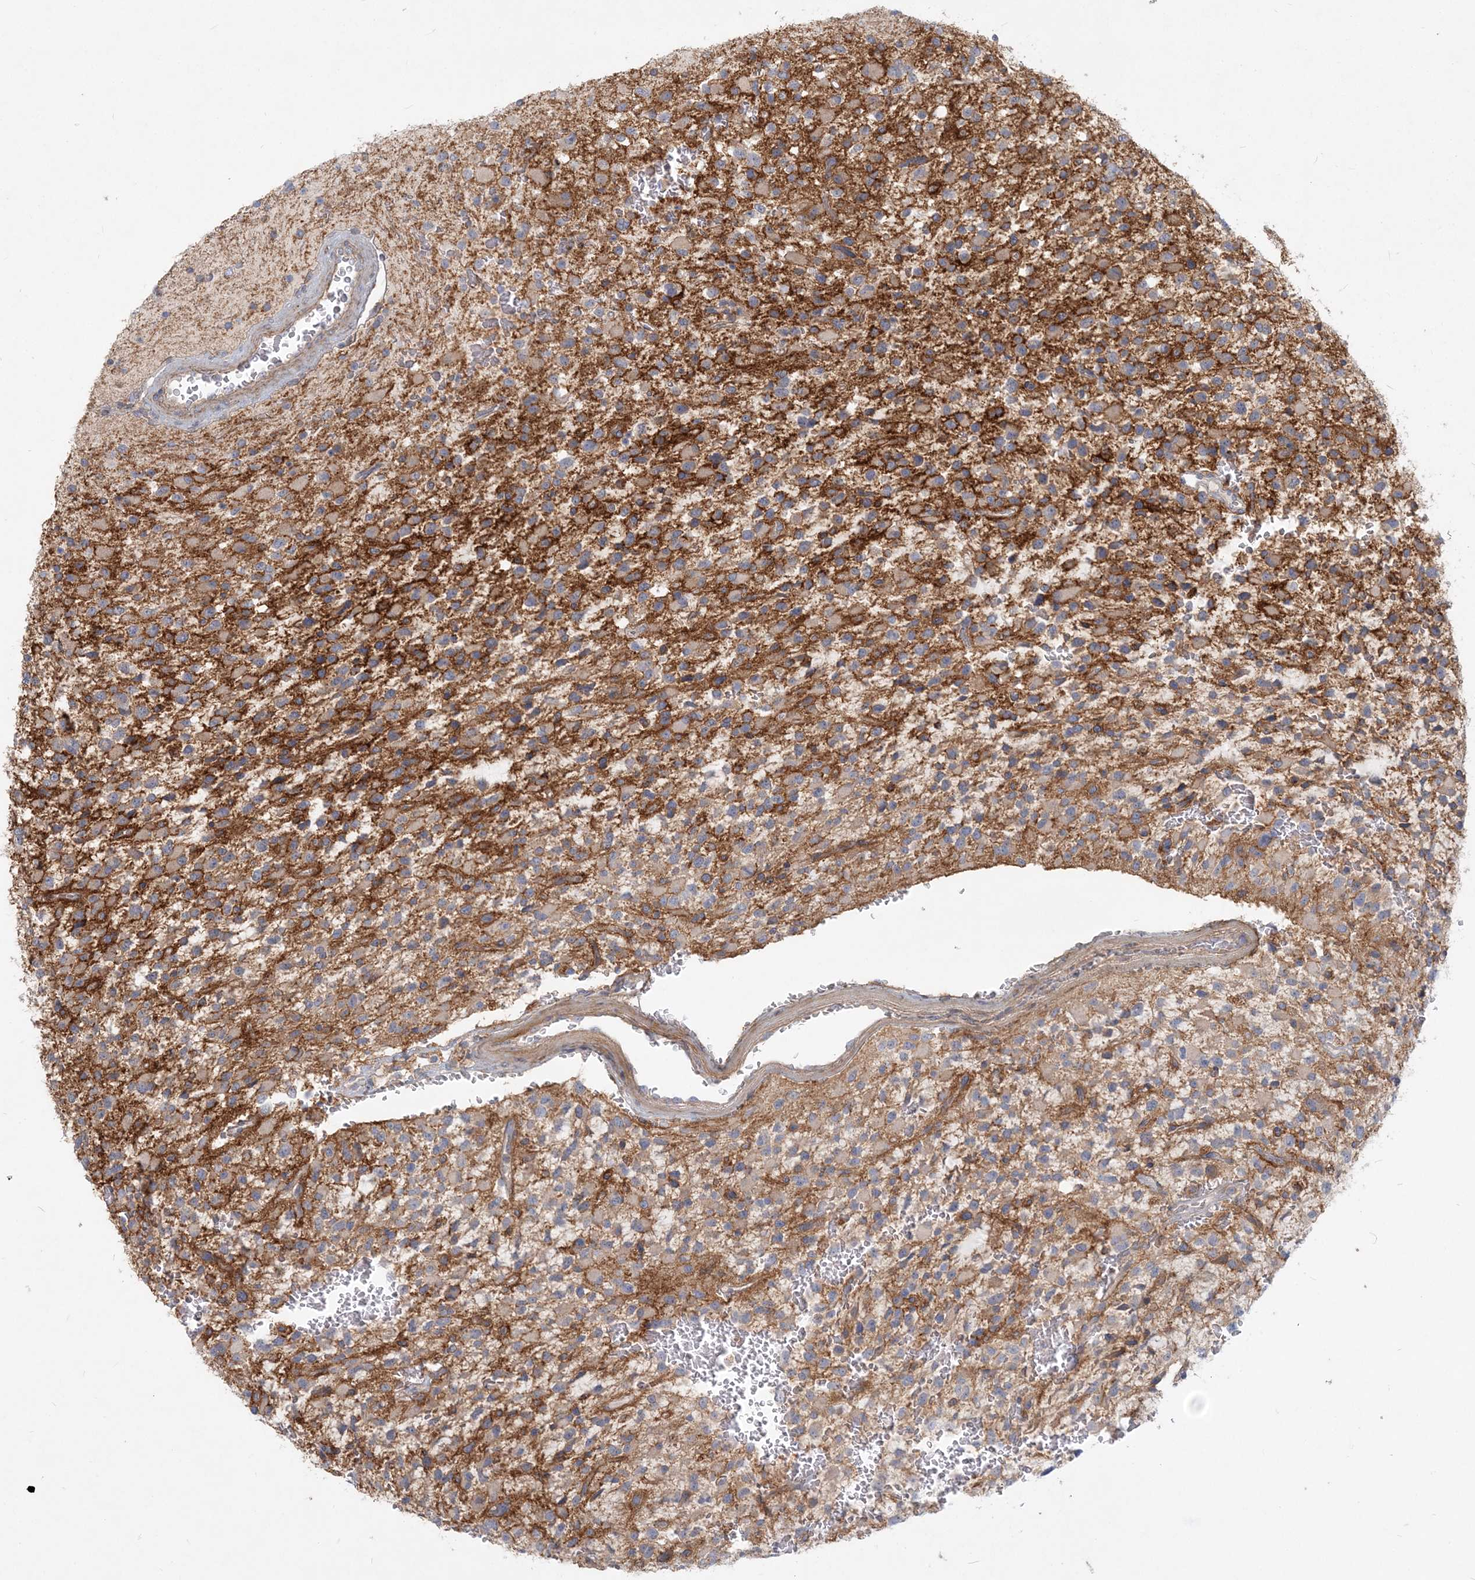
{"staining": {"intensity": "moderate", "quantity": "<25%", "location": "cytoplasmic/membranous"}, "tissue": "glioma", "cell_type": "Tumor cells", "image_type": "cancer", "snomed": [{"axis": "morphology", "description": "Glioma, malignant, High grade"}, {"axis": "topography", "description": "Brain"}], "caption": "Moderate cytoplasmic/membranous staining for a protein is identified in approximately <25% of tumor cells of malignant glioma (high-grade) using immunohistochemistry.", "gene": "GMPPA", "patient": {"sex": "male", "age": 34}}